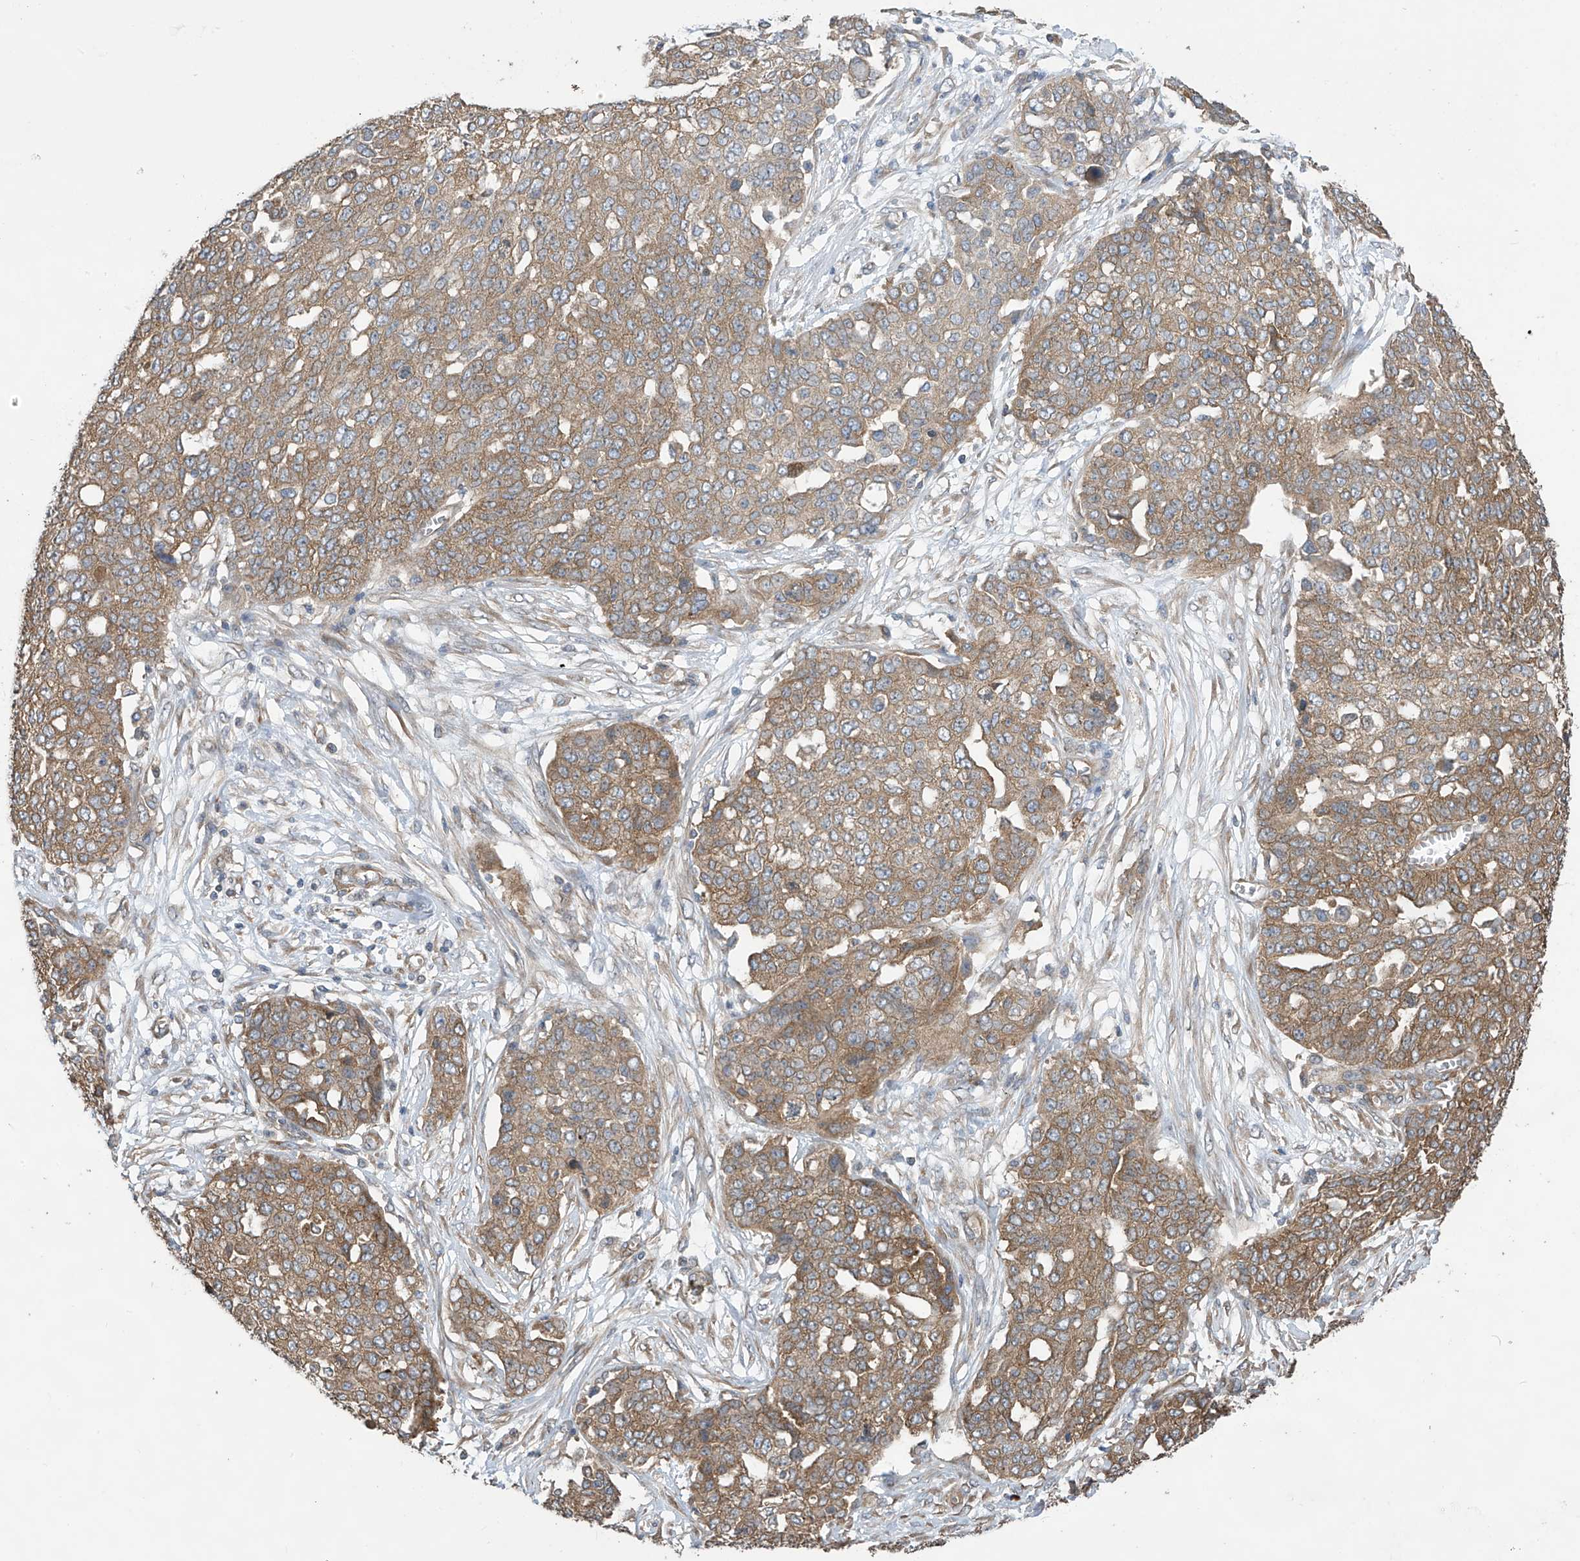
{"staining": {"intensity": "moderate", "quantity": ">75%", "location": "cytoplasmic/membranous"}, "tissue": "ovarian cancer", "cell_type": "Tumor cells", "image_type": "cancer", "snomed": [{"axis": "morphology", "description": "Cystadenocarcinoma, serous, NOS"}, {"axis": "topography", "description": "Soft tissue"}, {"axis": "topography", "description": "Ovary"}], "caption": "Immunohistochemical staining of ovarian cancer displays medium levels of moderate cytoplasmic/membranous staining in about >75% of tumor cells.", "gene": "PHACTR4", "patient": {"sex": "female", "age": 57}}